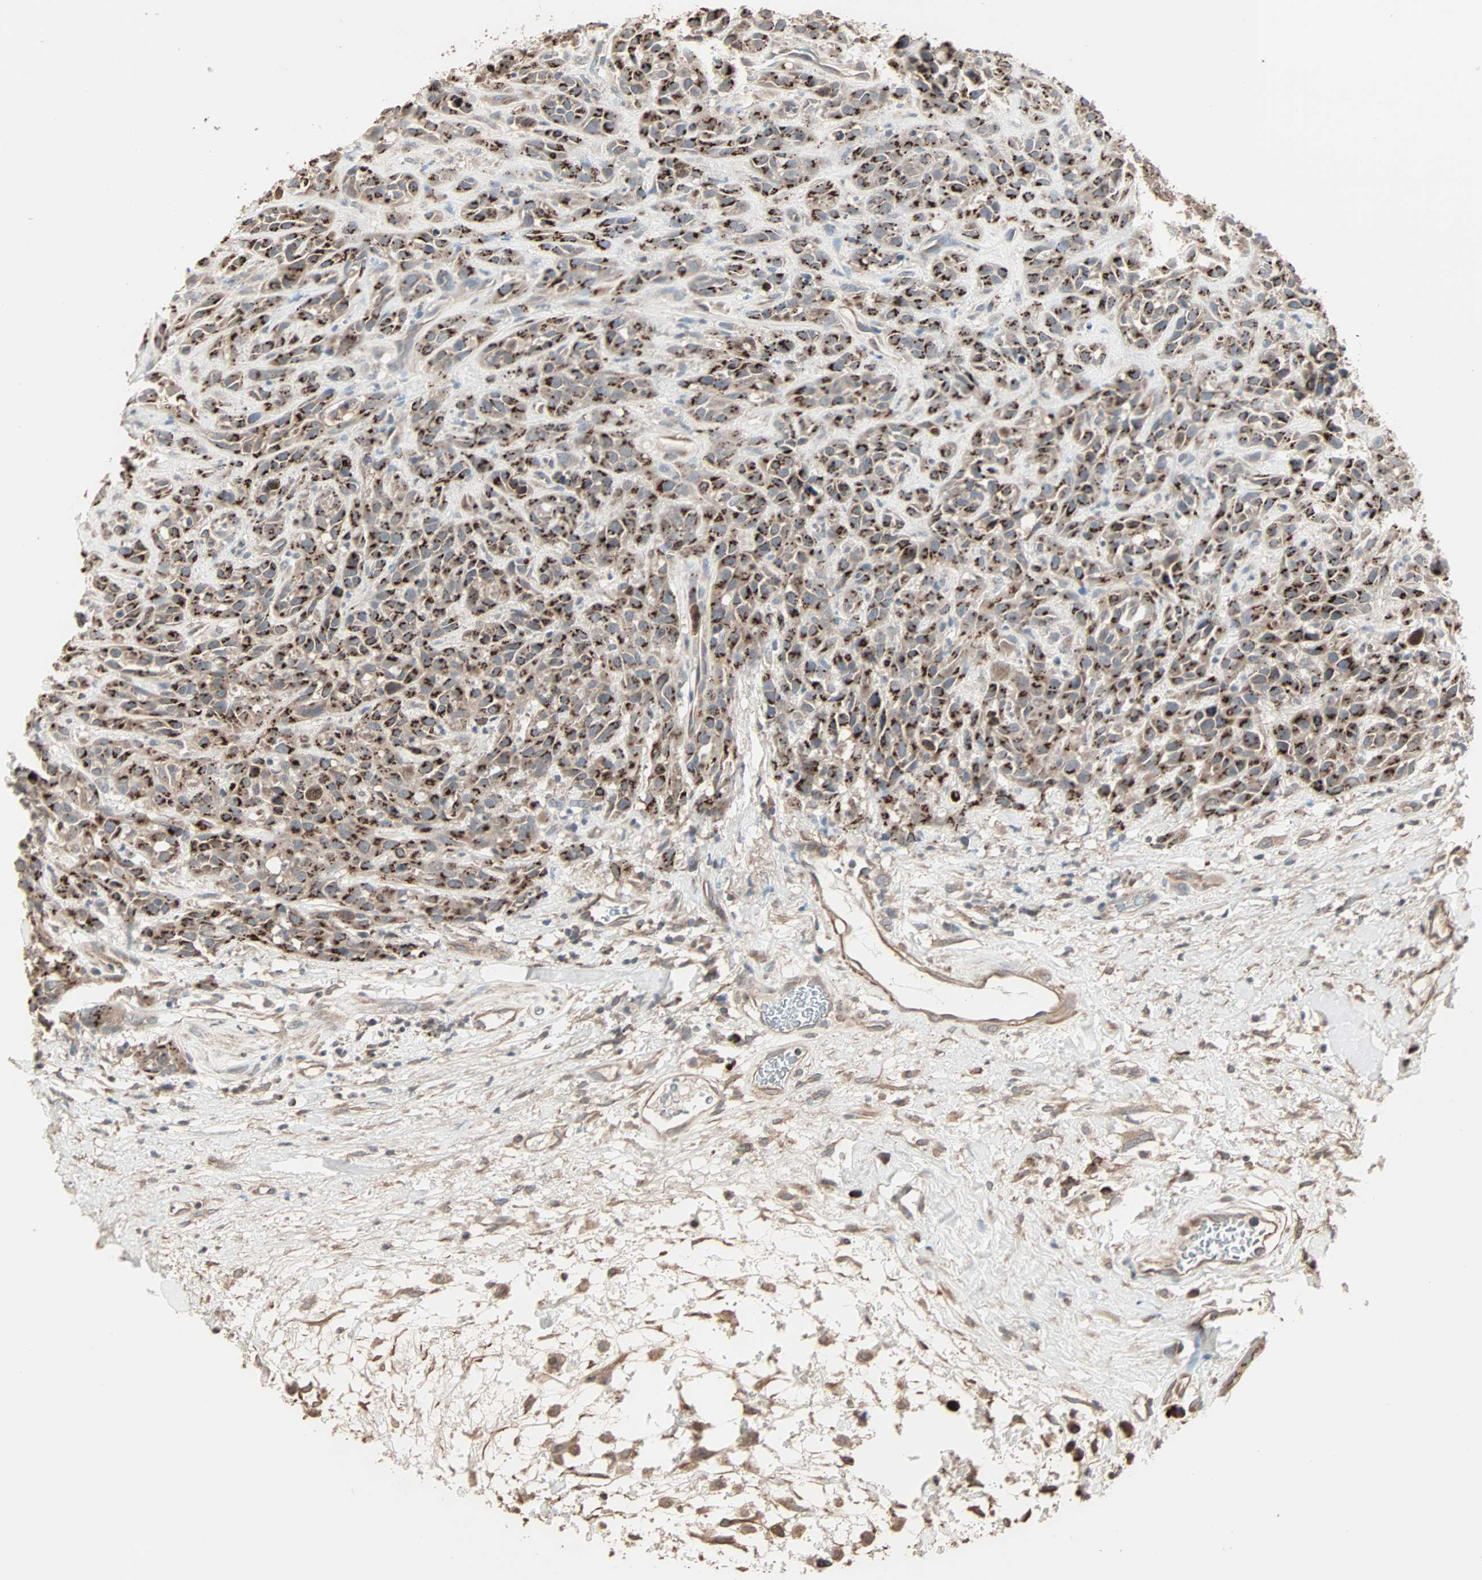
{"staining": {"intensity": "strong", "quantity": ">75%", "location": "cytoplasmic/membranous"}, "tissue": "head and neck cancer", "cell_type": "Tumor cells", "image_type": "cancer", "snomed": [{"axis": "morphology", "description": "Normal tissue, NOS"}, {"axis": "morphology", "description": "Squamous cell carcinoma, NOS"}, {"axis": "topography", "description": "Cartilage tissue"}, {"axis": "topography", "description": "Head-Neck"}], "caption": "Head and neck cancer stained for a protein (brown) demonstrates strong cytoplasmic/membranous positive positivity in about >75% of tumor cells.", "gene": "GALNT3", "patient": {"sex": "male", "age": 62}}